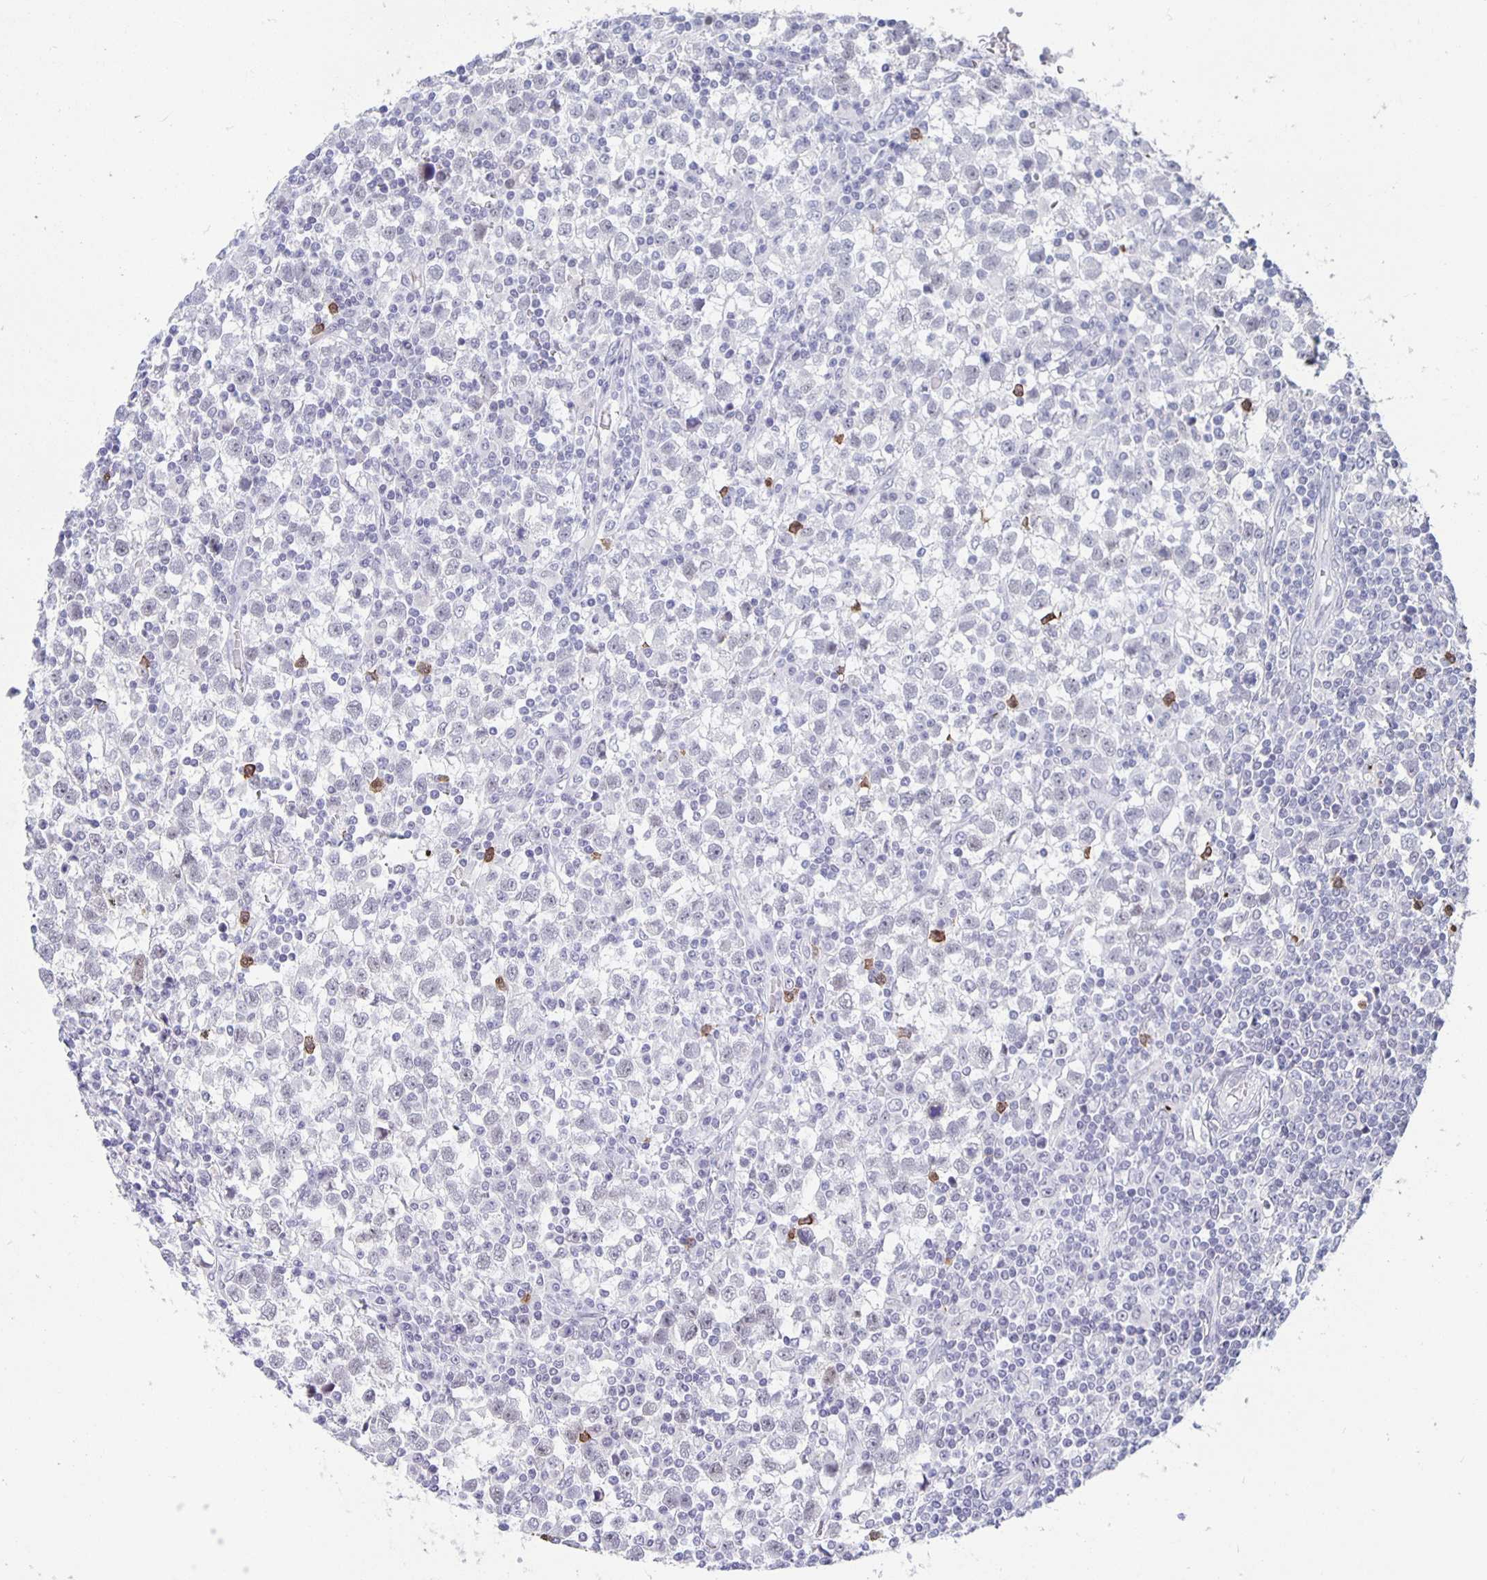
{"staining": {"intensity": "negative", "quantity": "none", "location": "none"}, "tissue": "testis cancer", "cell_type": "Tumor cells", "image_type": "cancer", "snomed": [{"axis": "morphology", "description": "Seminoma, NOS"}, {"axis": "topography", "description": "Testis"}], "caption": "DAB (3,3'-diaminobenzidine) immunohistochemical staining of human testis cancer exhibits no significant staining in tumor cells.", "gene": "ZNF691", "patient": {"sex": "male", "age": 34}}